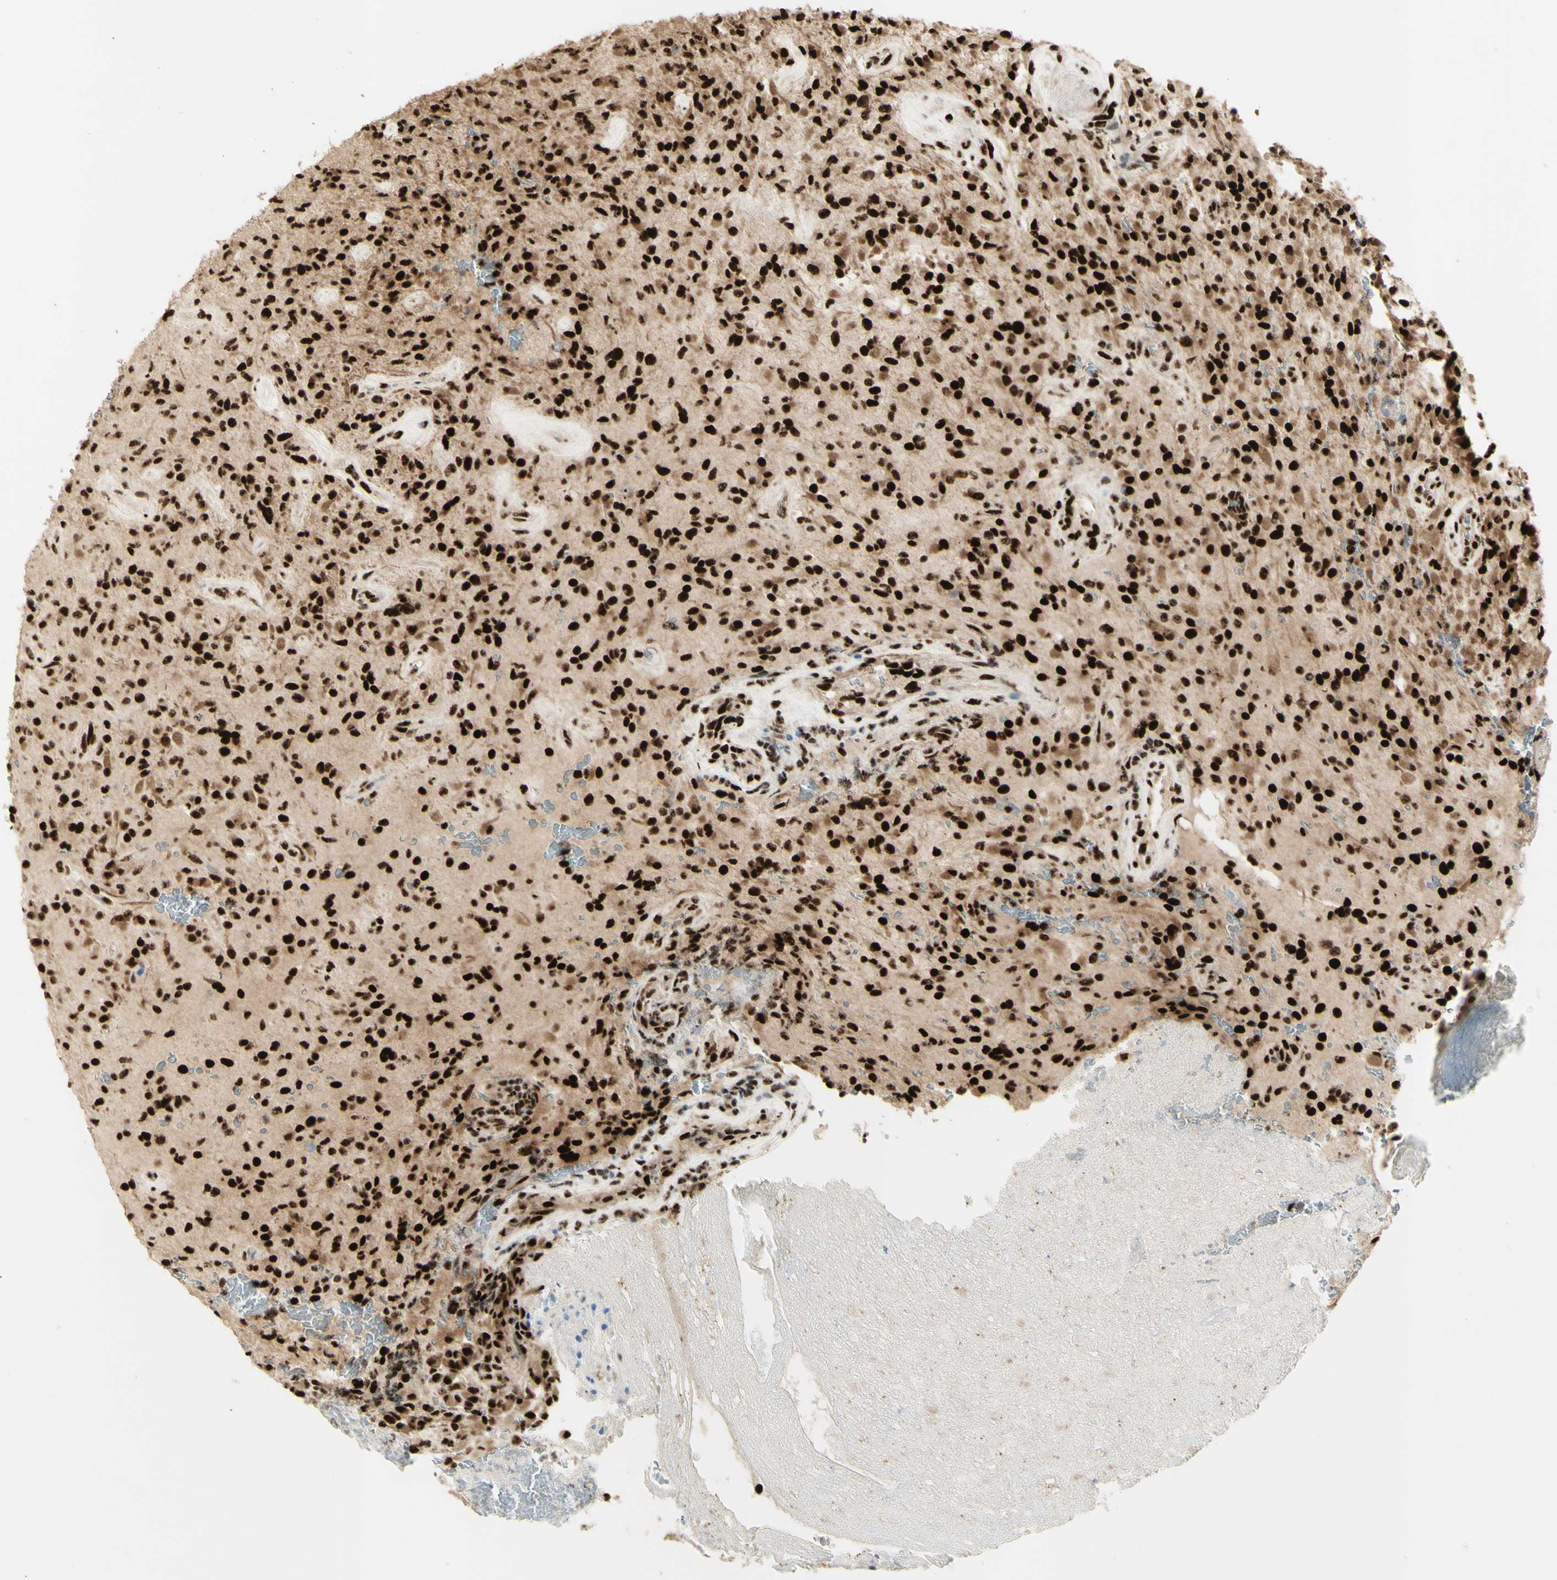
{"staining": {"intensity": "strong", "quantity": ">75%", "location": "nuclear"}, "tissue": "glioma", "cell_type": "Tumor cells", "image_type": "cancer", "snomed": [{"axis": "morphology", "description": "Glioma, malignant, High grade"}, {"axis": "topography", "description": "Brain"}], "caption": "The photomicrograph shows a brown stain indicating the presence of a protein in the nuclear of tumor cells in malignant glioma (high-grade).", "gene": "DHX9", "patient": {"sex": "male", "age": 71}}